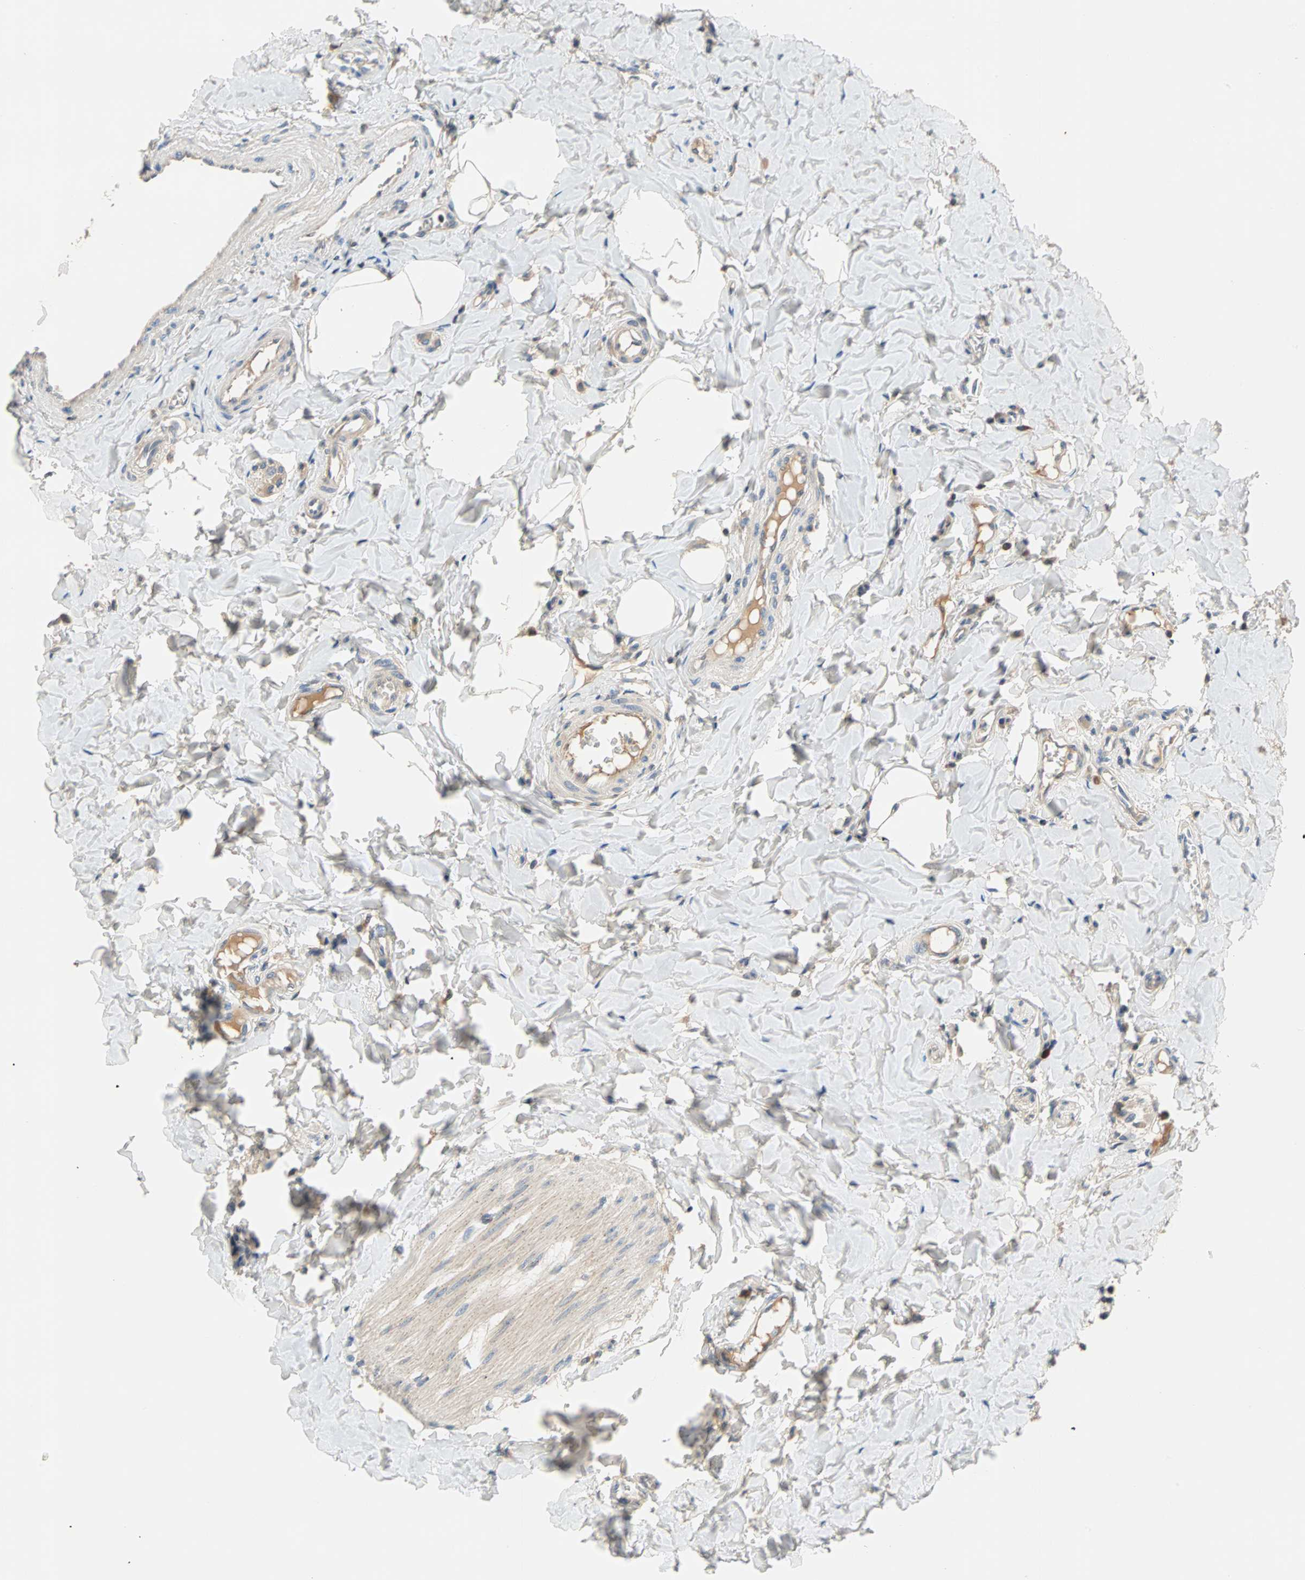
{"staining": {"intensity": "negative", "quantity": "none", "location": "none"}, "tissue": "colon", "cell_type": "Endothelial cells", "image_type": "normal", "snomed": [{"axis": "morphology", "description": "Normal tissue, NOS"}, {"axis": "morphology", "description": "Adenocarcinoma, NOS"}, {"axis": "topography", "description": "Colon"}, {"axis": "topography", "description": "Peripheral nerve tissue"}], "caption": "This is a photomicrograph of immunohistochemistry staining of normal colon, which shows no staining in endothelial cells.", "gene": "MAP4K1", "patient": {"sex": "male", "age": 14}}